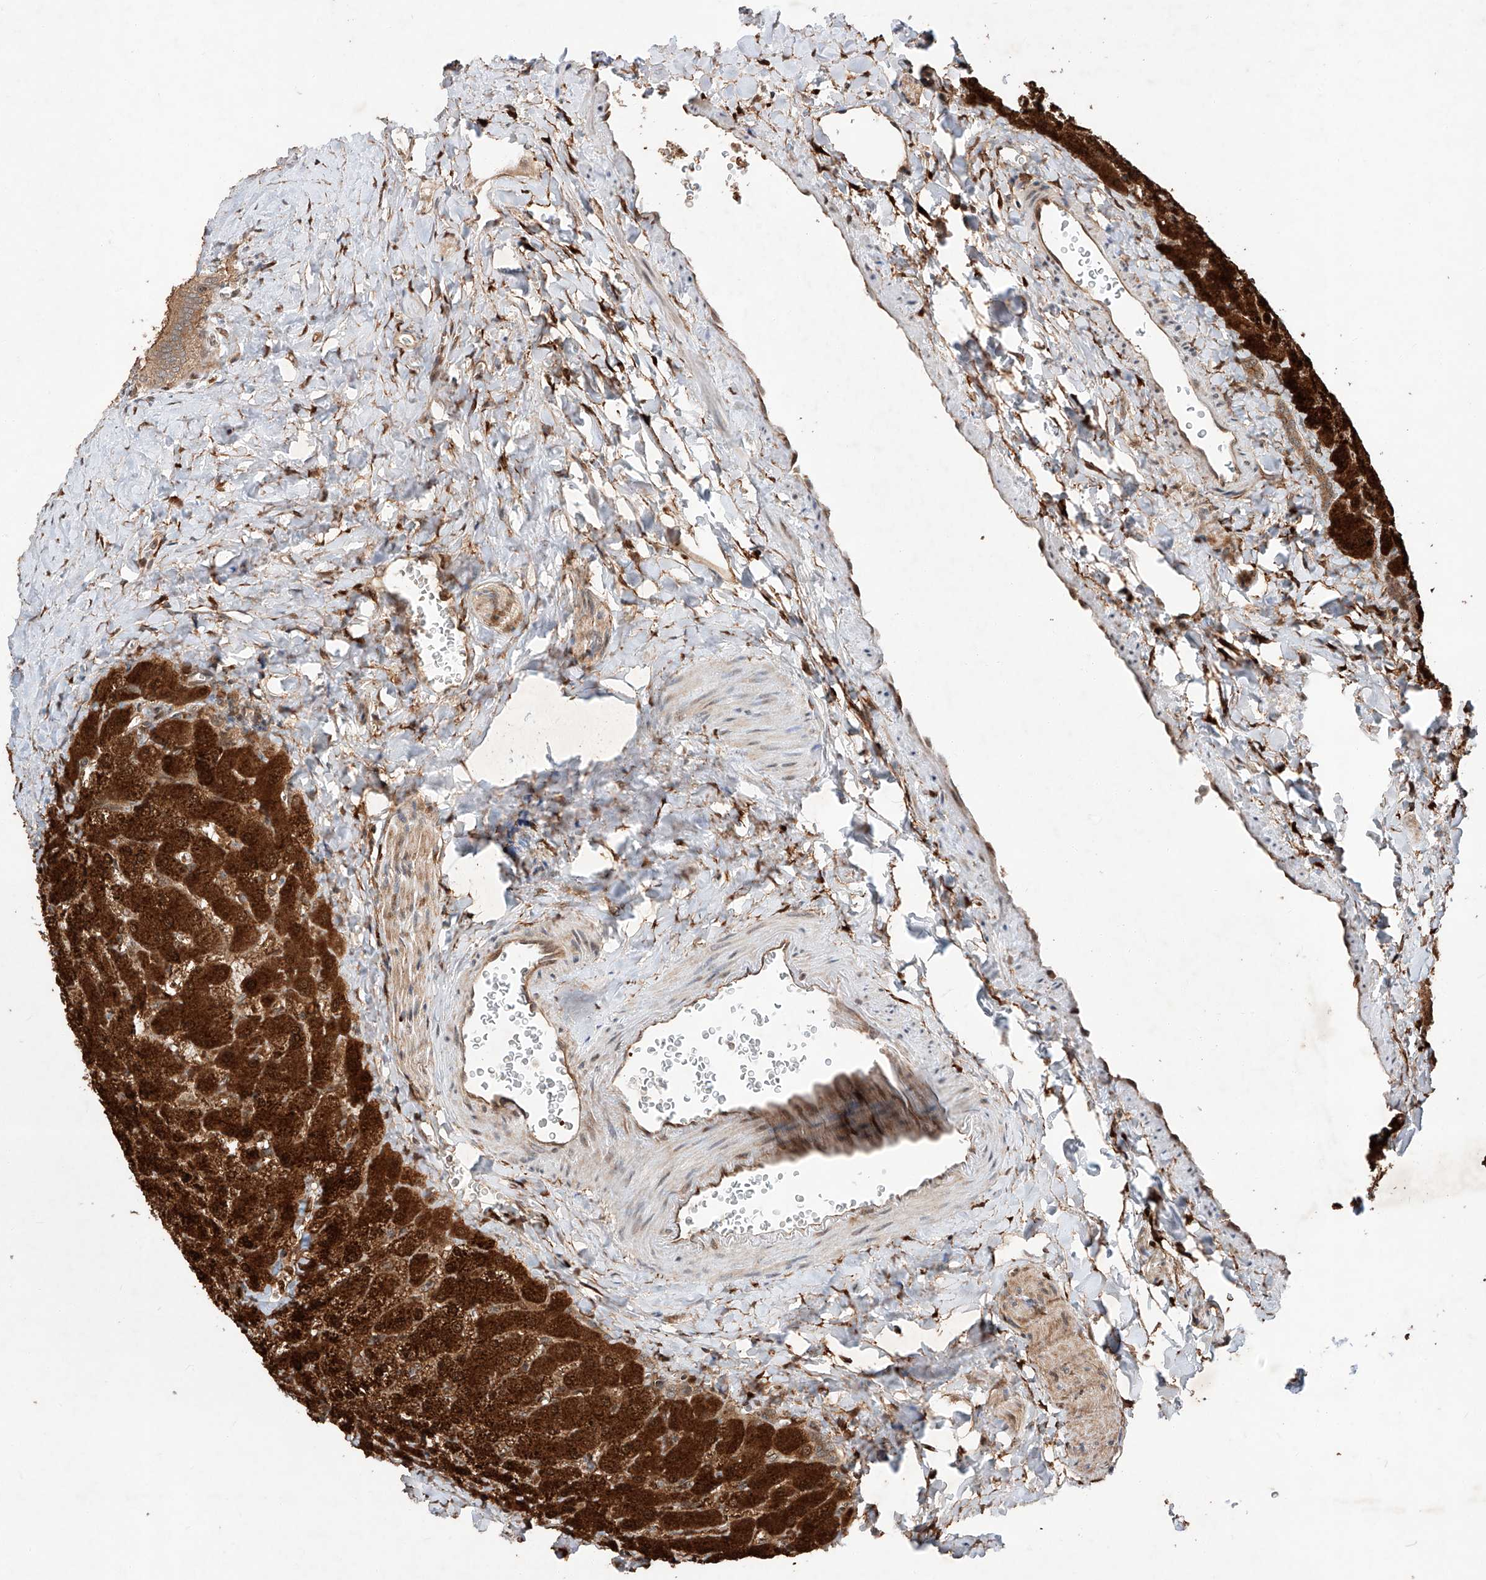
{"staining": {"intensity": "moderate", "quantity": ">75%", "location": "cytoplasmic/membranous"}, "tissue": "liver", "cell_type": "Cholangiocytes", "image_type": "normal", "snomed": [{"axis": "morphology", "description": "Normal tissue, NOS"}, {"axis": "topography", "description": "Liver"}], "caption": "High-power microscopy captured an IHC photomicrograph of unremarkable liver, revealing moderate cytoplasmic/membranous staining in approximately >75% of cholangiocytes. Immunohistochemistry (ihc) stains the protein in brown and the nuclei are stained blue.", "gene": "ZFP28", "patient": {"sex": "male", "age": 55}}